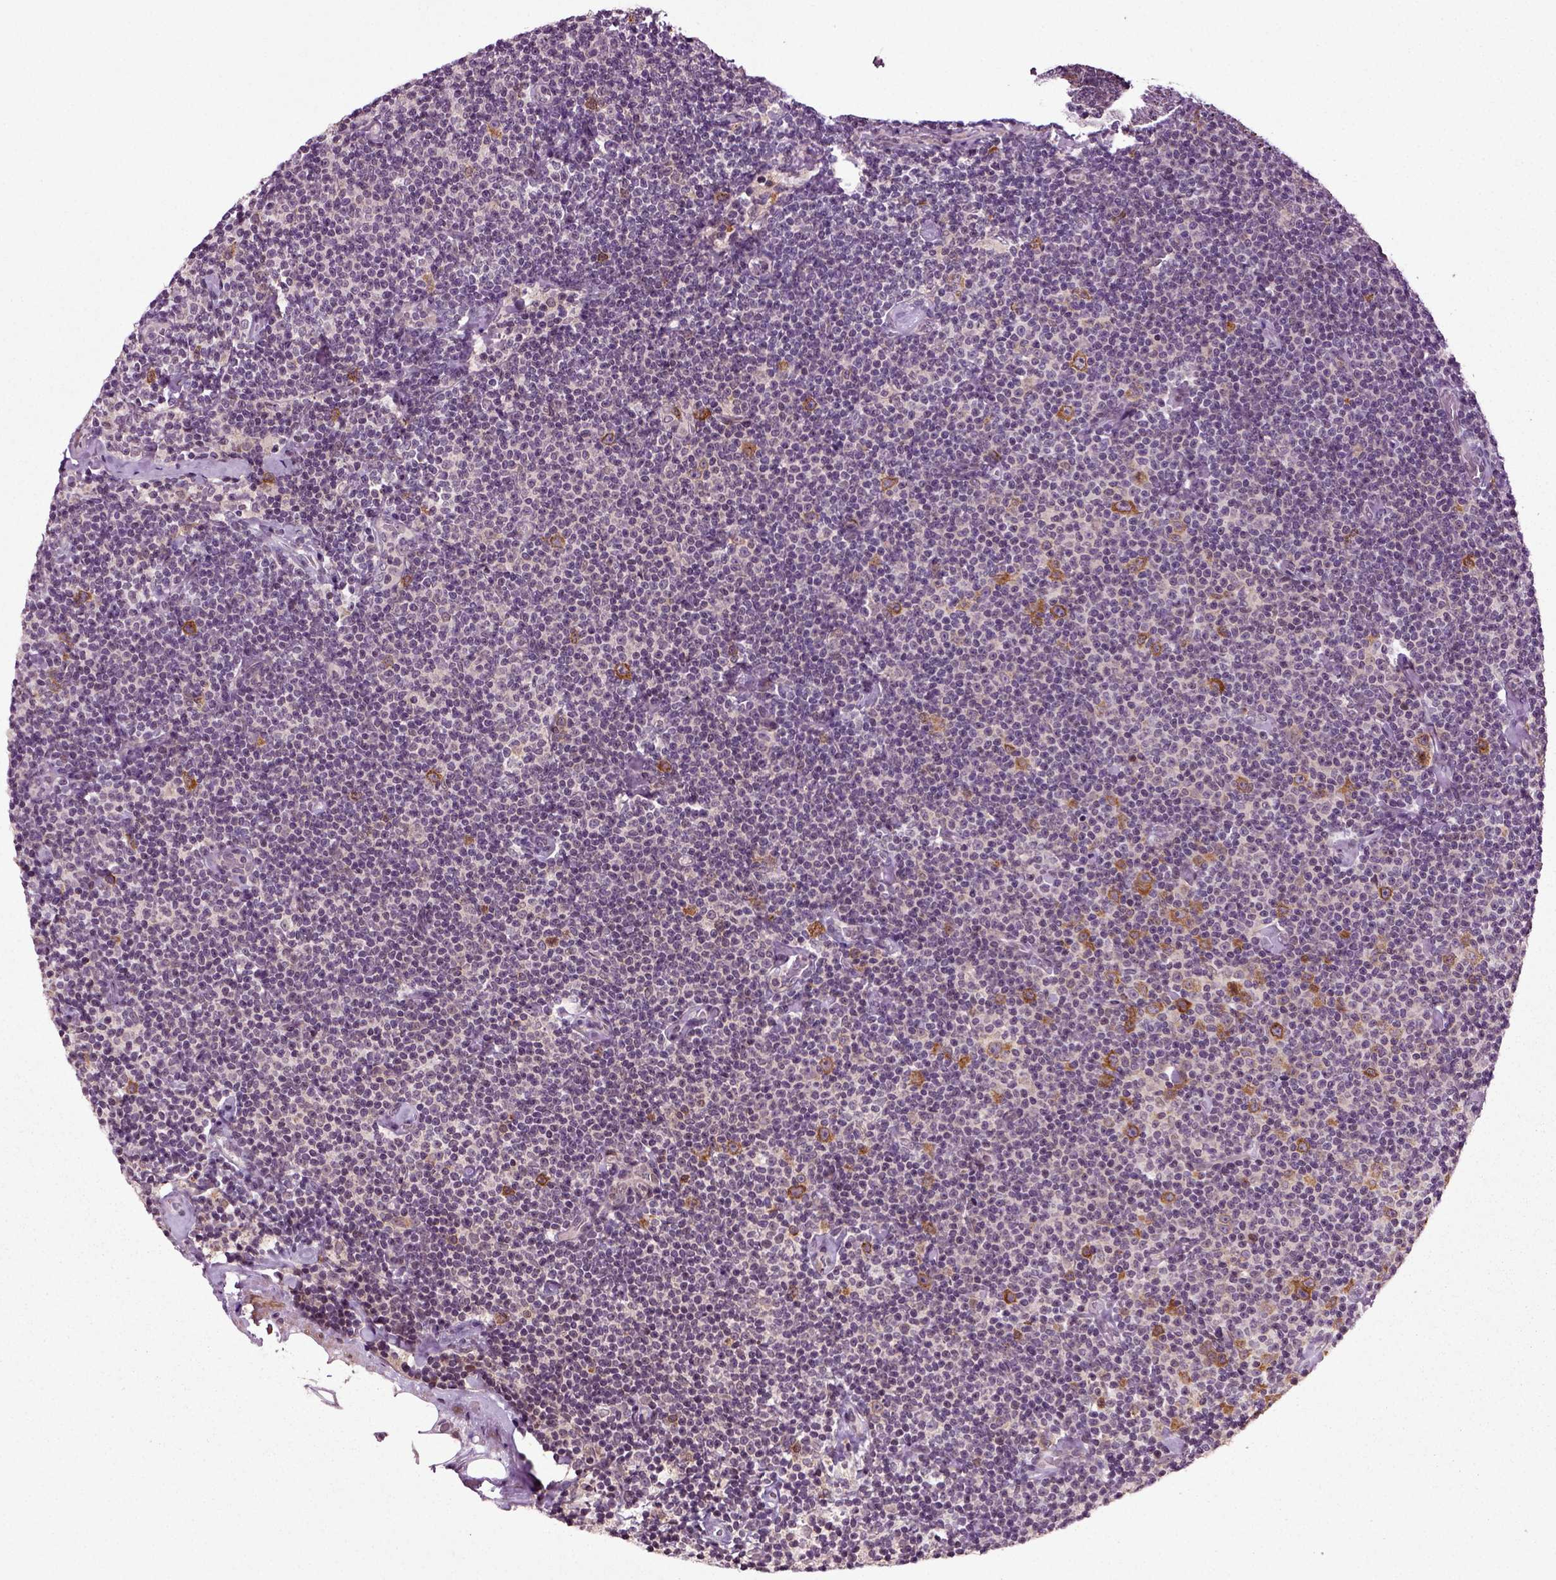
{"staining": {"intensity": "negative", "quantity": "none", "location": "none"}, "tissue": "lymphoma", "cell_type": "Tumor cells", "image_type": "cancer", "snomed": [{"axis": "morphology", "description": "Malignant lymphoma, non-Hodgkin's type, Low grade"}, {"axis": "topography", "description": "Lymph node"}], "caption": "This image is of lymphoma stained with immunohistochemistry (IHC) to label a protein in brown with the nuclei are counter-stained blue. There is no expression in tumor cells.", "gene": "KNSTRN", "patient": {"sex": "male", "age": 81}}